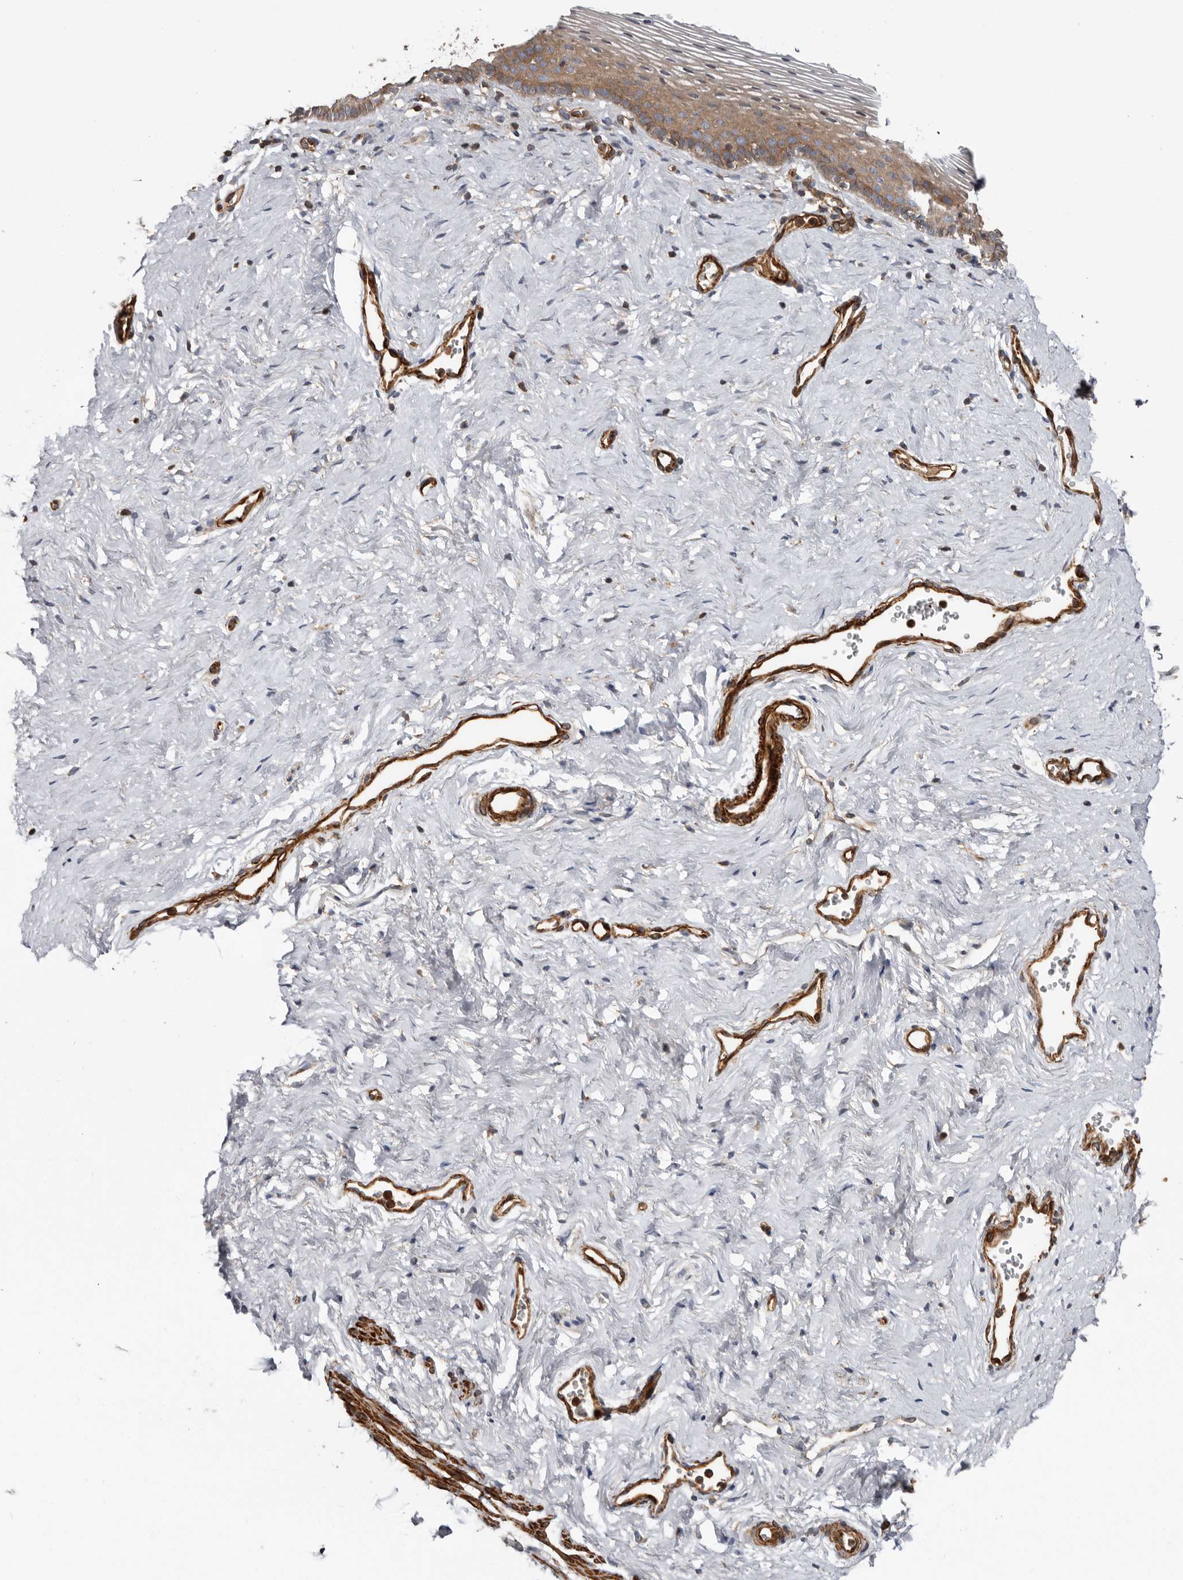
{"staining": {"intensity": "moderate", "quantity": ">75%", "location": "cytoplasmic/membranous"}, "tissue": "vagina", "cell_type": "Squamous epithelial cells", "image_type": "normal", "snomed": [{"axis": "morphology", "description": "Normal tissue, NOS"}, {"axis": "topography", "description": "Vagina"}], "caption": "Approximately >75% of squamous epithelial cells in benign human vagina reveal moderate cytoplasmic/membranous protein staining as visualized by brown immunohistochemical staining.", "gene": "TMC7", "patient": {"sex": "female", "age": 32}}